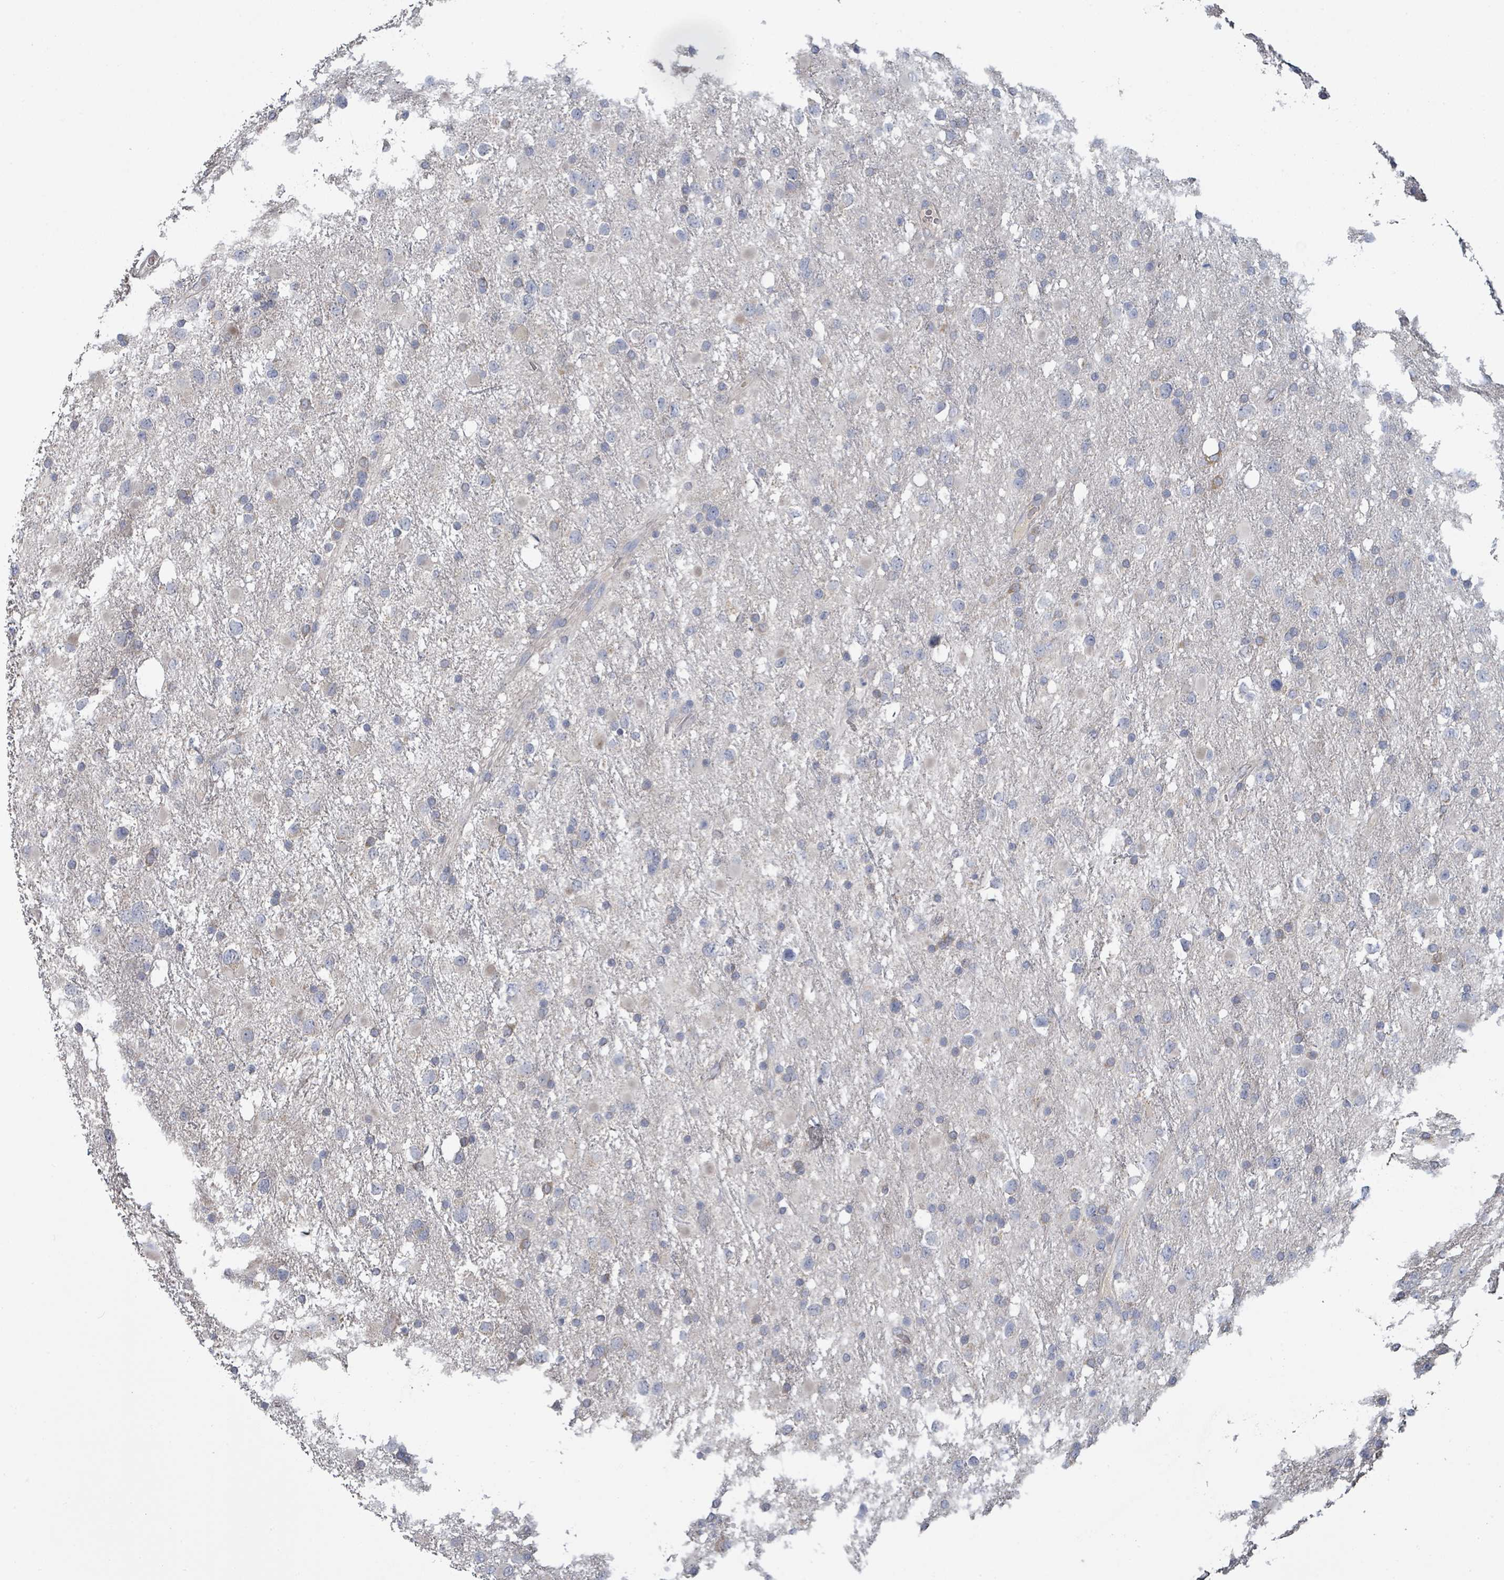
{"staining": {"intensity": "weak", "quantity": "<25%", "location": "cytoplasmic/membranous"}, "tissue": "glioma", "cell_type": "Tumor cells", "image_type": "cancer", "snomed": [{"axis": "morphology", "description": "Glioma, malignant, Low grade"}, {"axis": "topography", "description": "Brain"}], "caption": "DAB immunohistochemical staining of glioma exhibits no significant positivity in tumor cells. (Stains: DAB (3,3'-diaminobenzidine) immunohistochemistry with hematoxylin counter stain, Microscopy: brightfield microscopy at high magnification).", "gene": "KCNS2", "patient": {"sex": "female", "age": 32}}